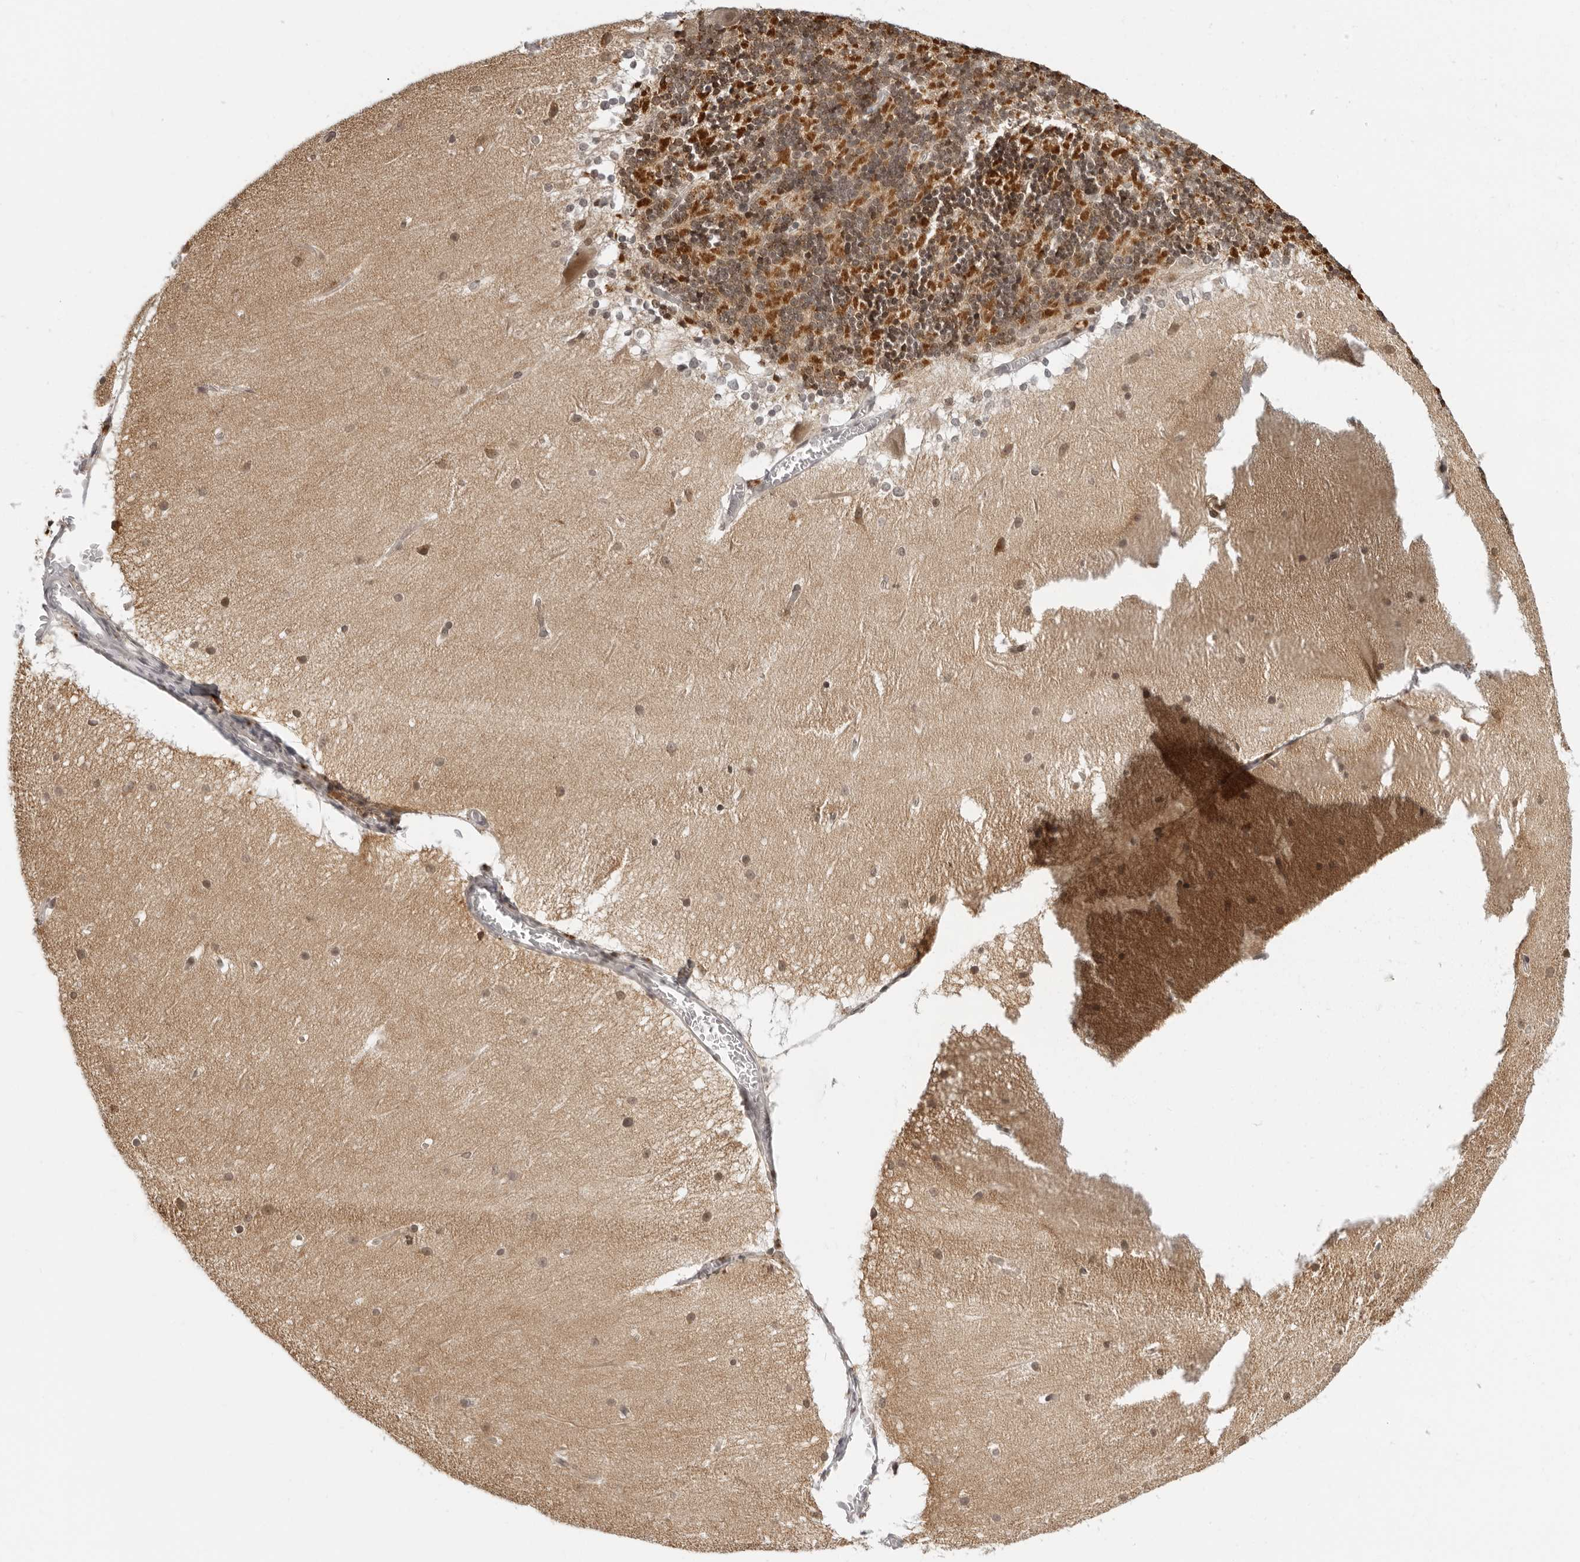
{"staining": {"intensity": "moderate", "quantity": ">75%", "location": "cytoplasmic/membranous"}, "tissue": "cerebellum", "cell_type": "Cells in granular layer", "image_type": "normal", "snomed": [{"axis": "morphology", "description": "Normal tissue, NOS"}, {"axis": "topography", "description": "Cerebellum"}], "caption": "An image of human cerebellum stained for a protein demonstrates moderate cytoplasmic/membranous brown staining in cells in granular layer.", "gene": "MSH6", "patient": {"sex": "female", "age": 19}}